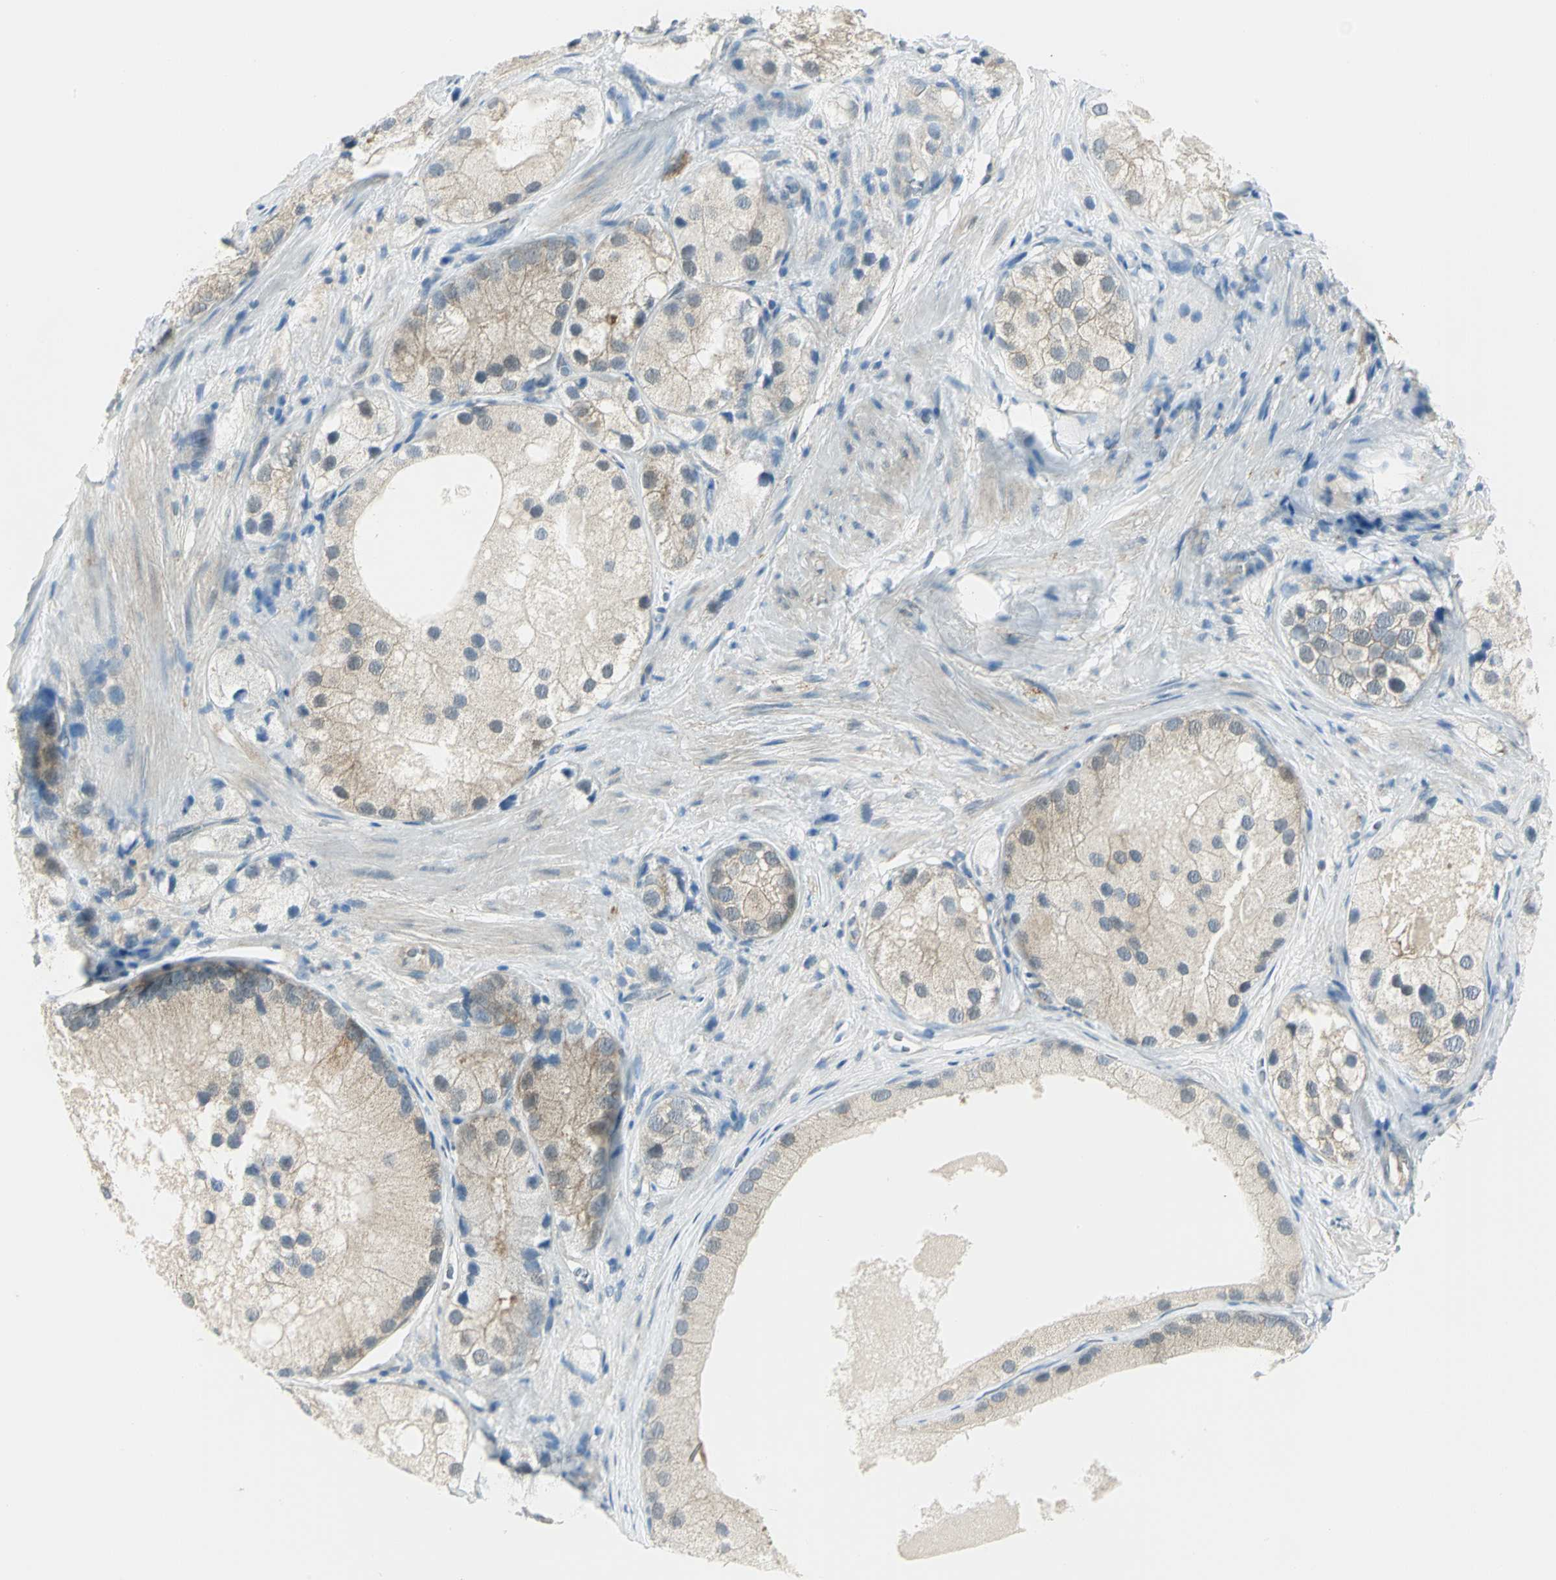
{"staining": {"intensity": "weak", "quantity": ">75%", "location": "cytoplasmic/membranous"}, "tissue": "prostate cancer", "cell_type": "Tumor cells", "image_type": "cancer", "snomed": [{"axis": "morphology", "description": "Adenocarcinoma, Low grade"}, {"axis": "topography", "description": "Prostate"}], "caption": "Tumor cells display low levels of weak cytoplasmic/membranous staining in approximately >75% of cells in prostate cancer.", "gene": "ALDOA", "patient": {"sex": "male", "age": 69}}